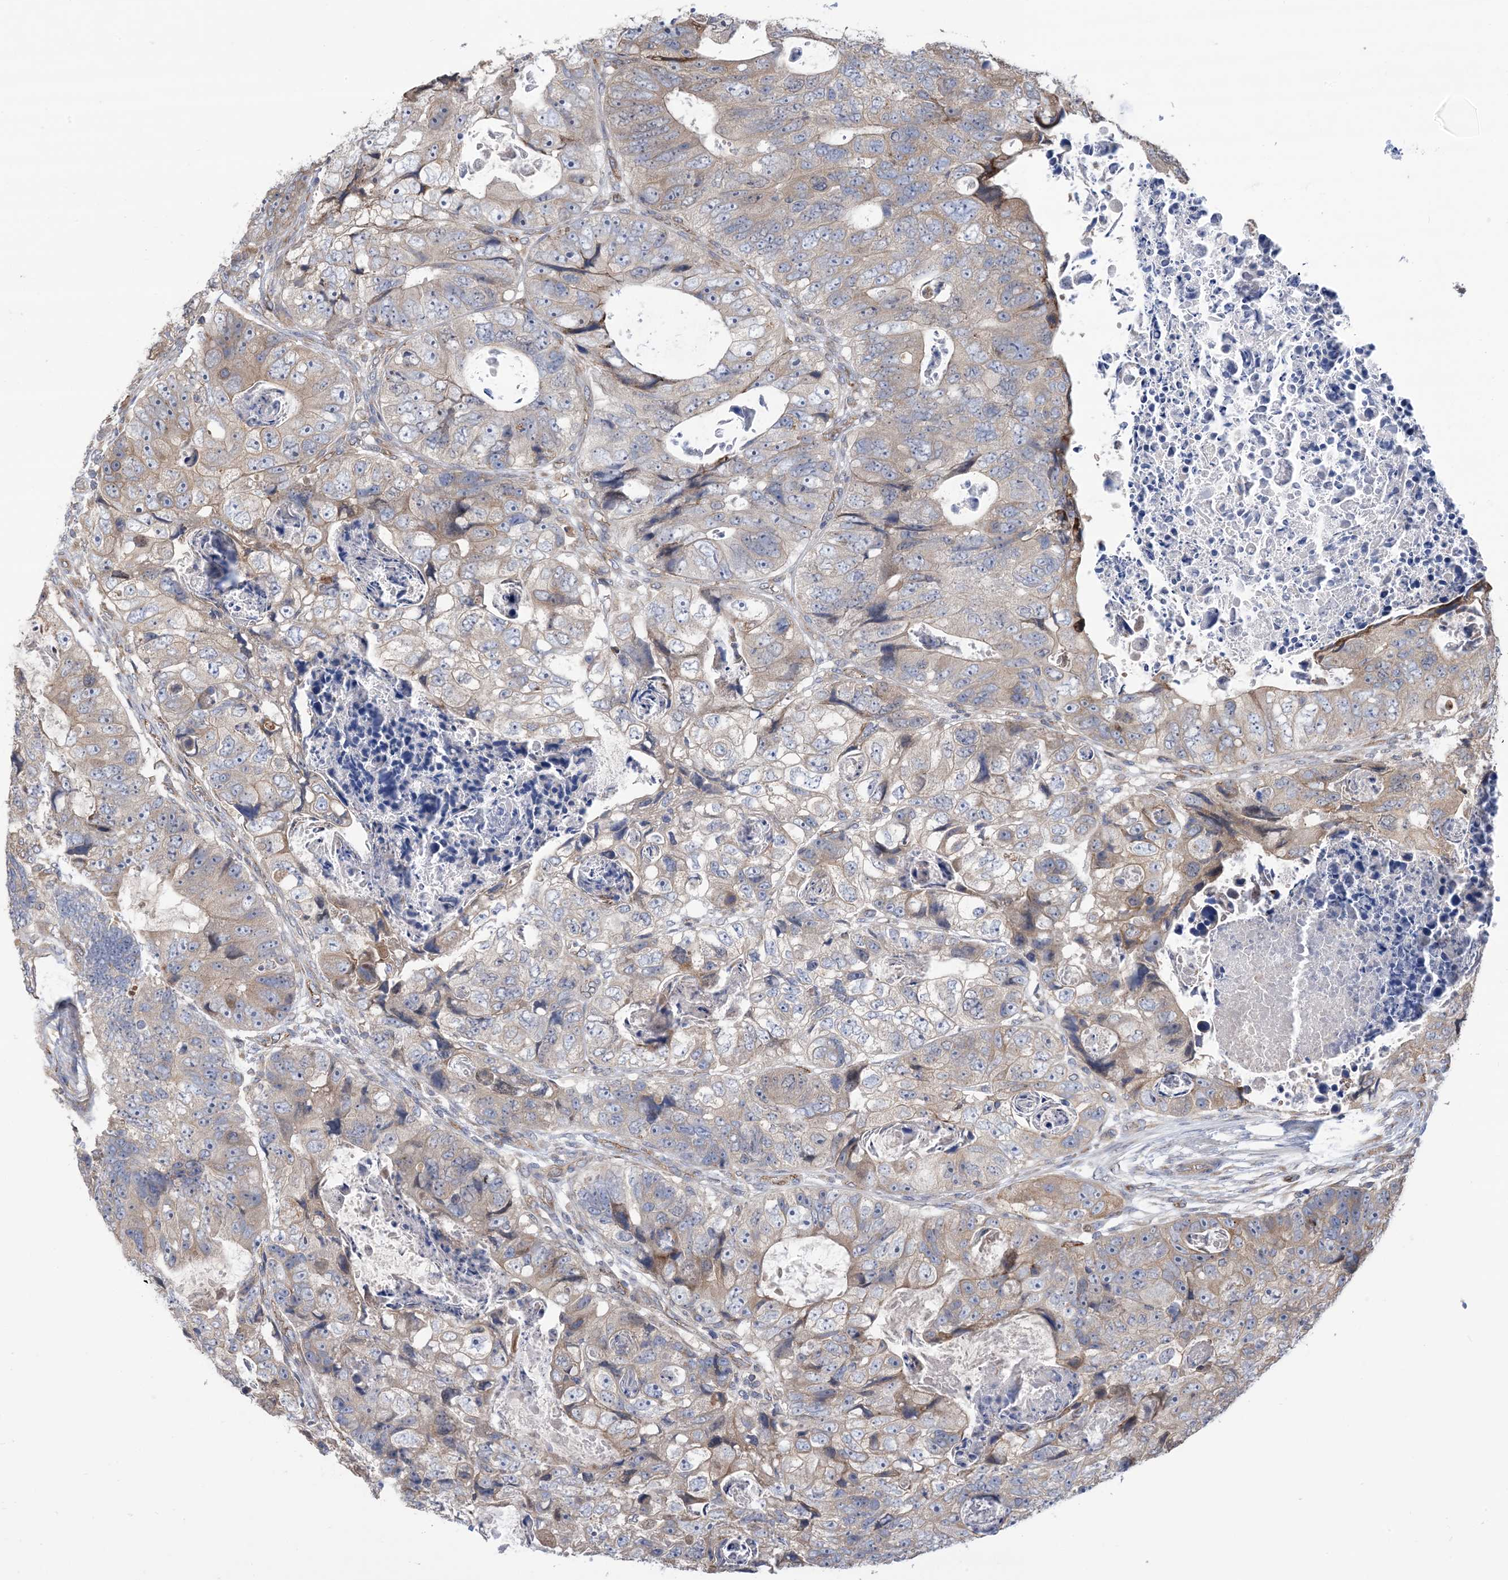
{"staining": {"intensity": "moderate", "quantity": "<25%", "location": "cytoplasmic/membranous"}, "tissue": "colorectal cancer", "cell_type": "Tumor cells", "image_type": "cancer", "snomed": [{"axis": "morphology", "description": "Adenocarcinoma, NOS"}, {"axis": "topography", "description": "Rectum"}], "caption": "High-magnification brightfield microscopy of colorectal adenocarcinoma stained with DAB (brown) and counterstained with hematoxylin (blue). tumor cells exhibit moderate cytoplasmic/membranous positivity is identified in about<25% of cells. The staining was performed using DAB (3,3'-diaminobenzidine) to visualize the protein expression in brown, while the nuclei were stained in blue with hematoxylin (Magnification: 20x).", "gene": "CLEC16A", "patient": {"sex": "male", "age": 59}}